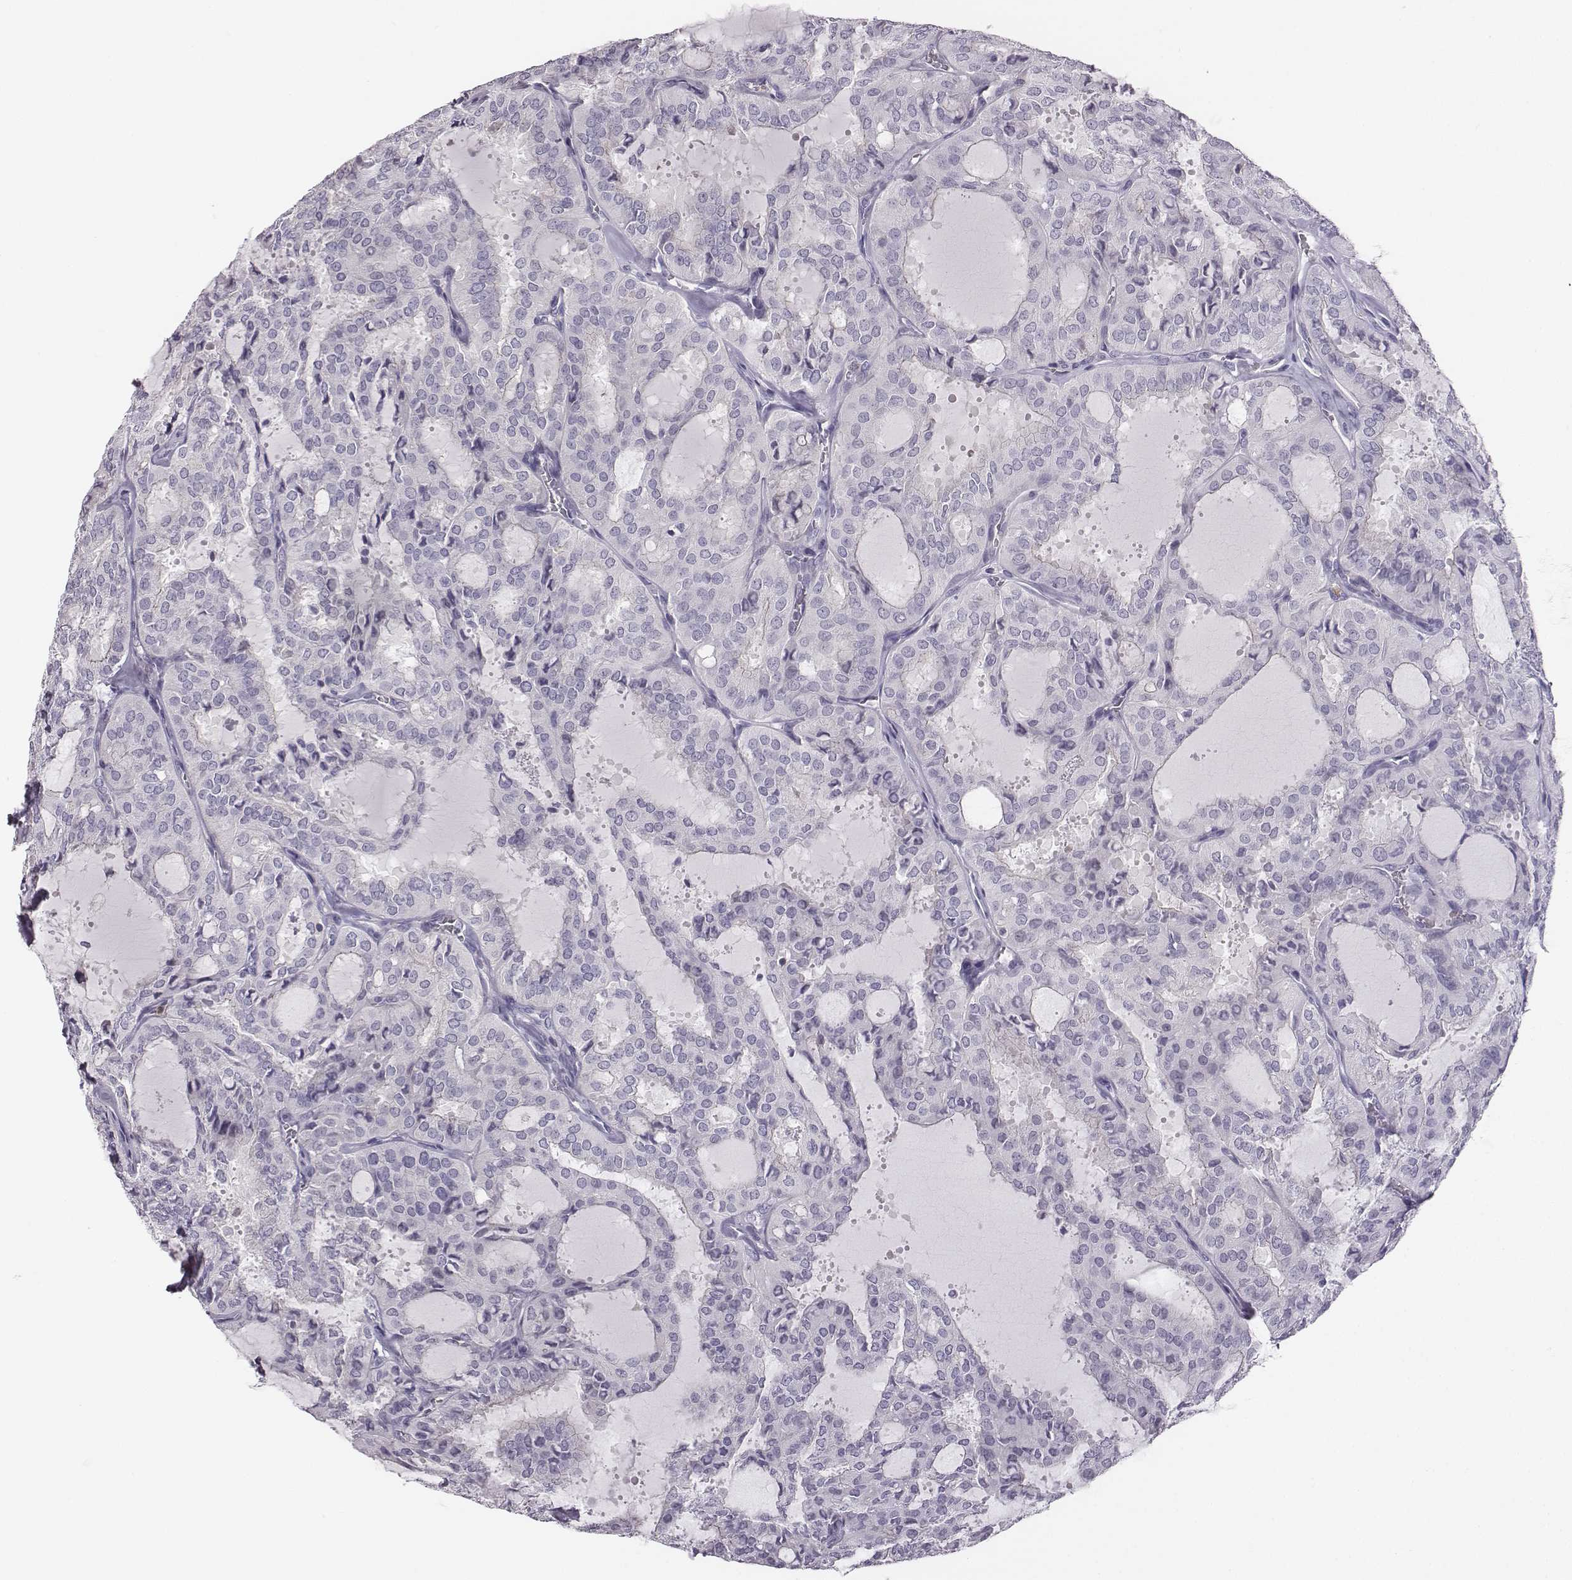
{"staining": {"intensity": "negative", "quantity": "none", "location": "none"}, "tissue": "thyroid cancer", "cell_type": "Tumor cells", "image_type": "cancer", "snomed": [{"axis": "morphology", "description": "Follicular adenoma carcinoma, NOS"}, {"axis": "topography", "description": "Thyroid gland"}], "caption": "Protein analysis of follicular adenoma carcinoma (thyroid) shows no significant staining in tumor cells.", "gene": "ADAM7", "patient": {"sex": "male", "age": 75}}